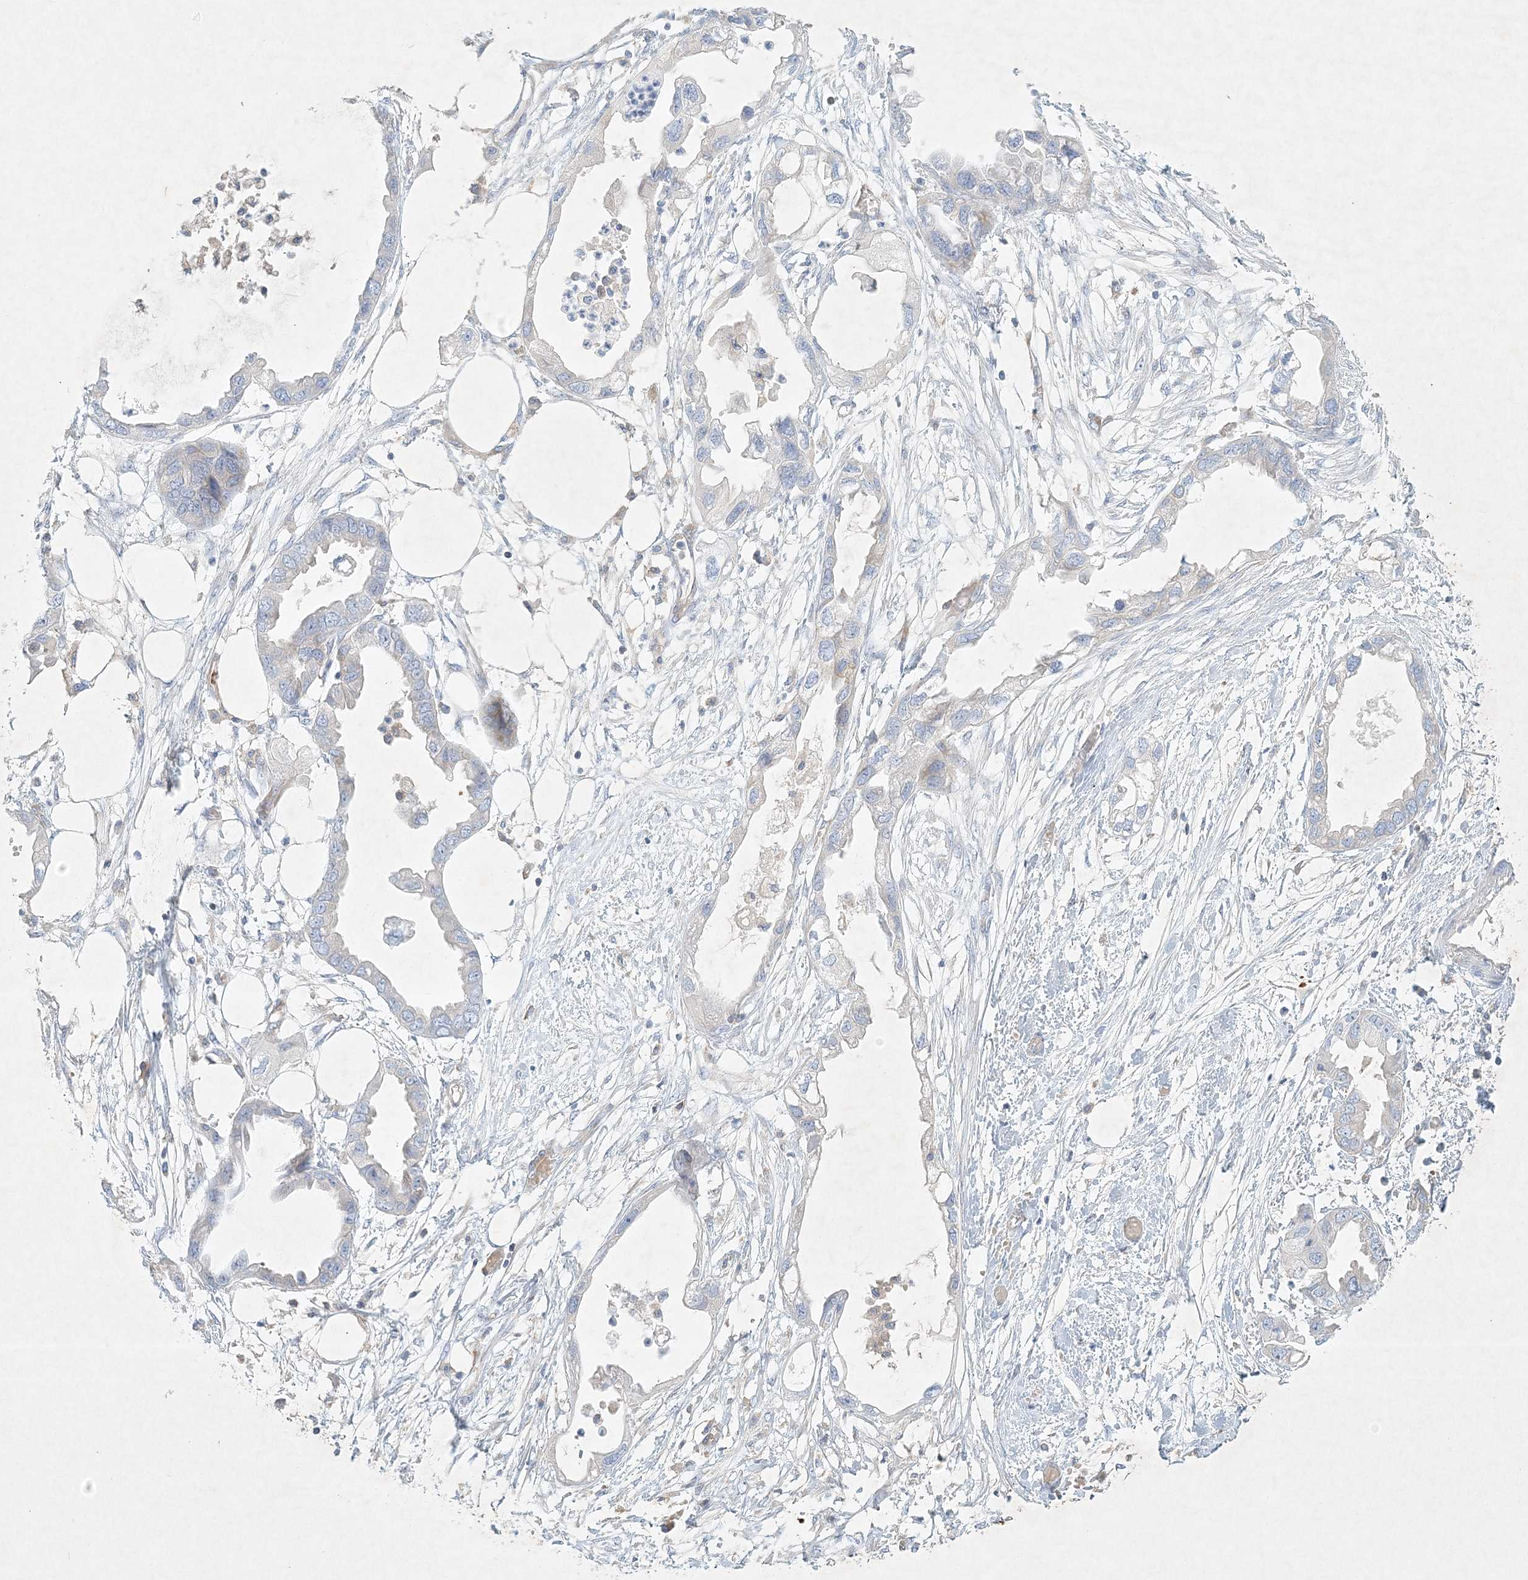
{"staining": {"intensity": "negative", "quantity": "none", "location": "none"}, "tissue": "endometrial cancer", "cell_type": "Tumor cells", "image_type": "cancer", "snomed": [{"axis": "morphology", "description": "Adenocarcinoma, NOS"}, {"axis": "morphology", "description": "Adenocarcinoma, metastatic, NOS"}, {"axis": "topography", "description": "Adipose tissue"}, {"axis": "topography", "description": "Endometrium"}], "caption": "This is an immunohistochemistry image of human adenocarcinoma (endometrial). There is no positivity in tumor cells.", "gene": "STK11IP", "patient": {"sex": "female", "age": 67}}